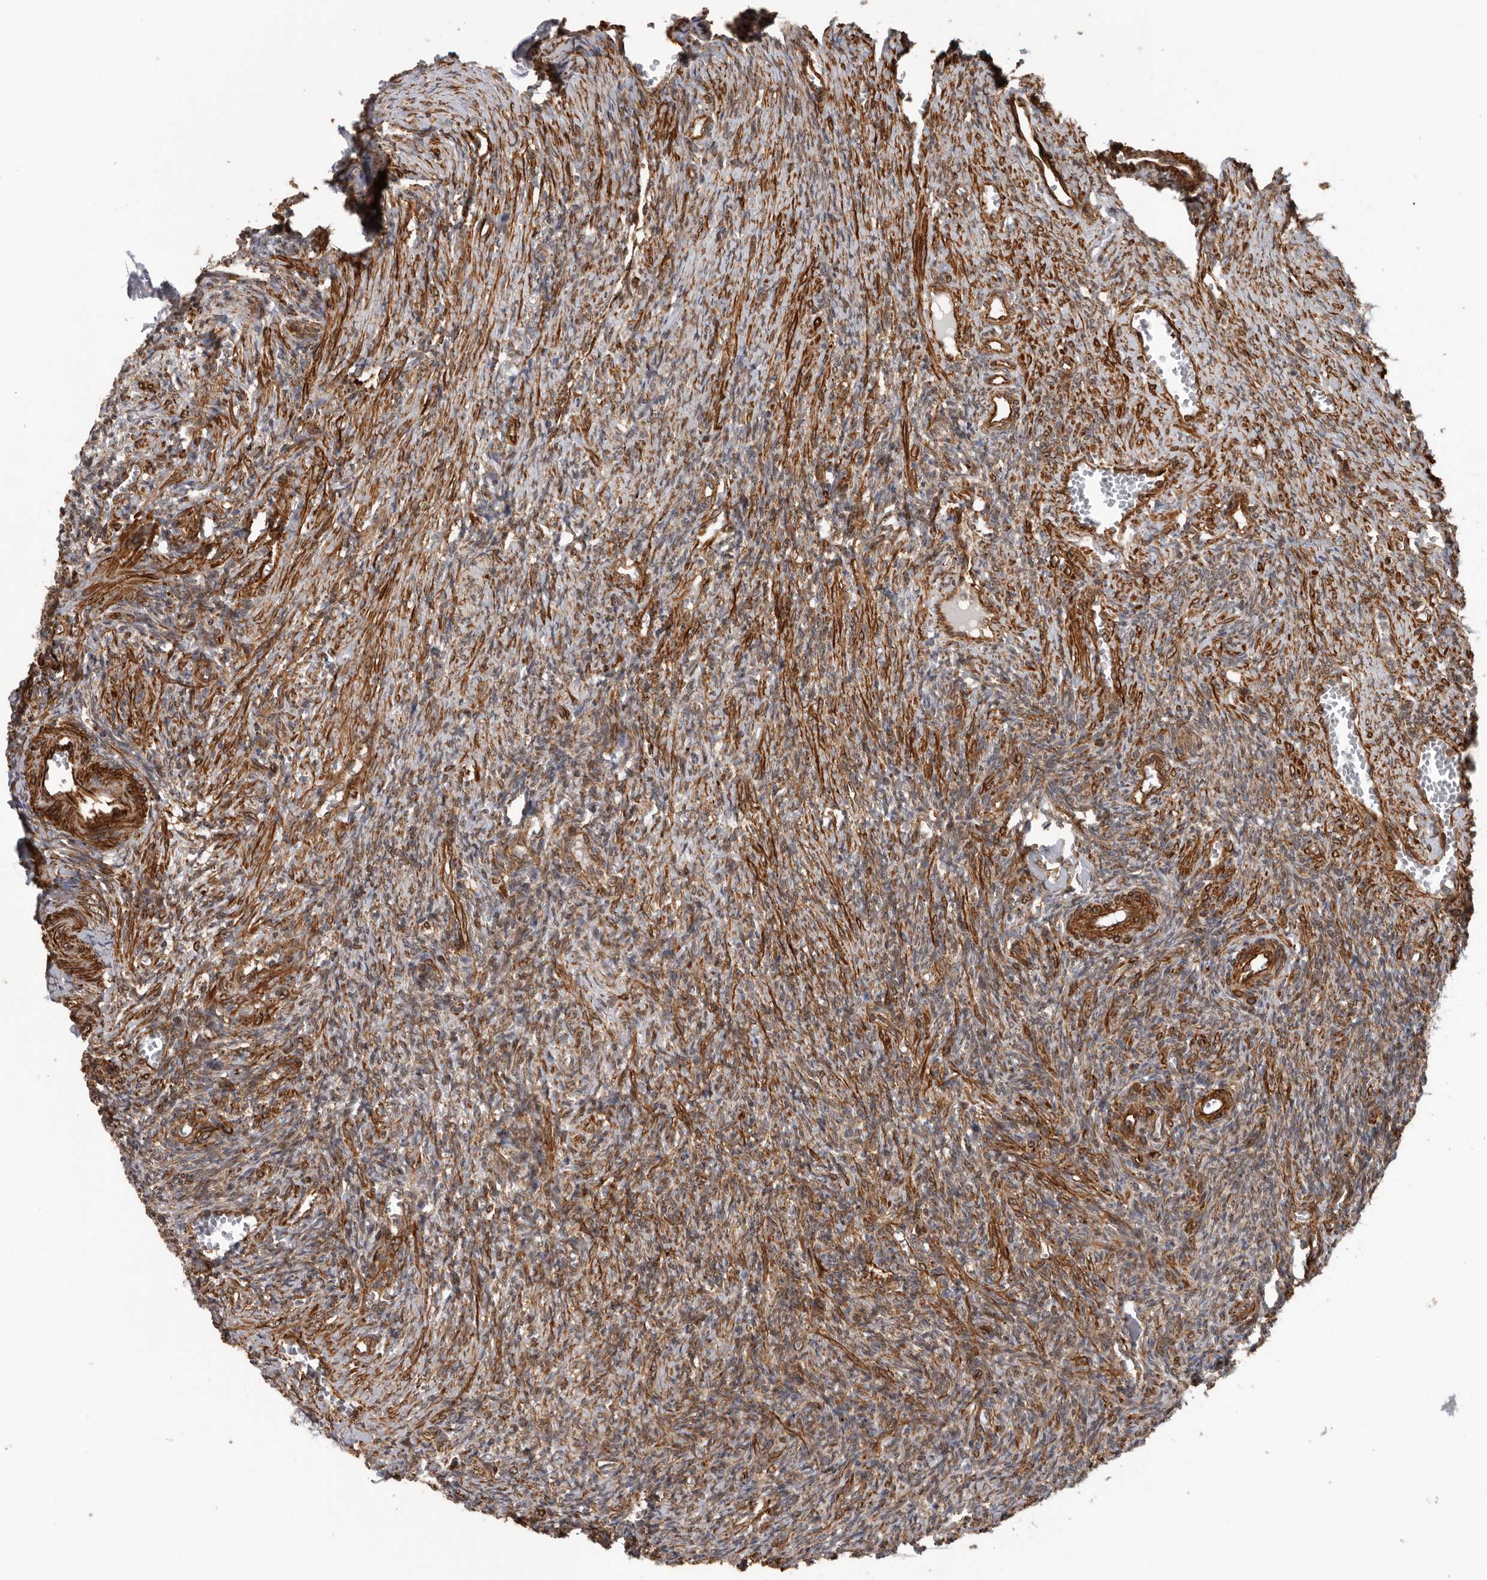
{"staining": {"intensity": "moderate", "quantity": ">75%", "location": "cytoplasmic/membranous"}, "tissue": "ovary", "cell_type": "Ovarian stroma cells", "image_type": "normal", "snomed": [{"axis": "morphology", "description": "Normal tissue, NOS"}, {"axis": "topography", "description": "Ovary"}], "caption": "Ovarian stroma cells display medium levels of moderate cytoplasmic/membranous expression in approximately >75% of cells in normal human ovary. (brown staining indicates protein expression, while blue staining denotes nuclei).", "gene": "CEP350", "patient": {"sex": "female", "age": 27}}